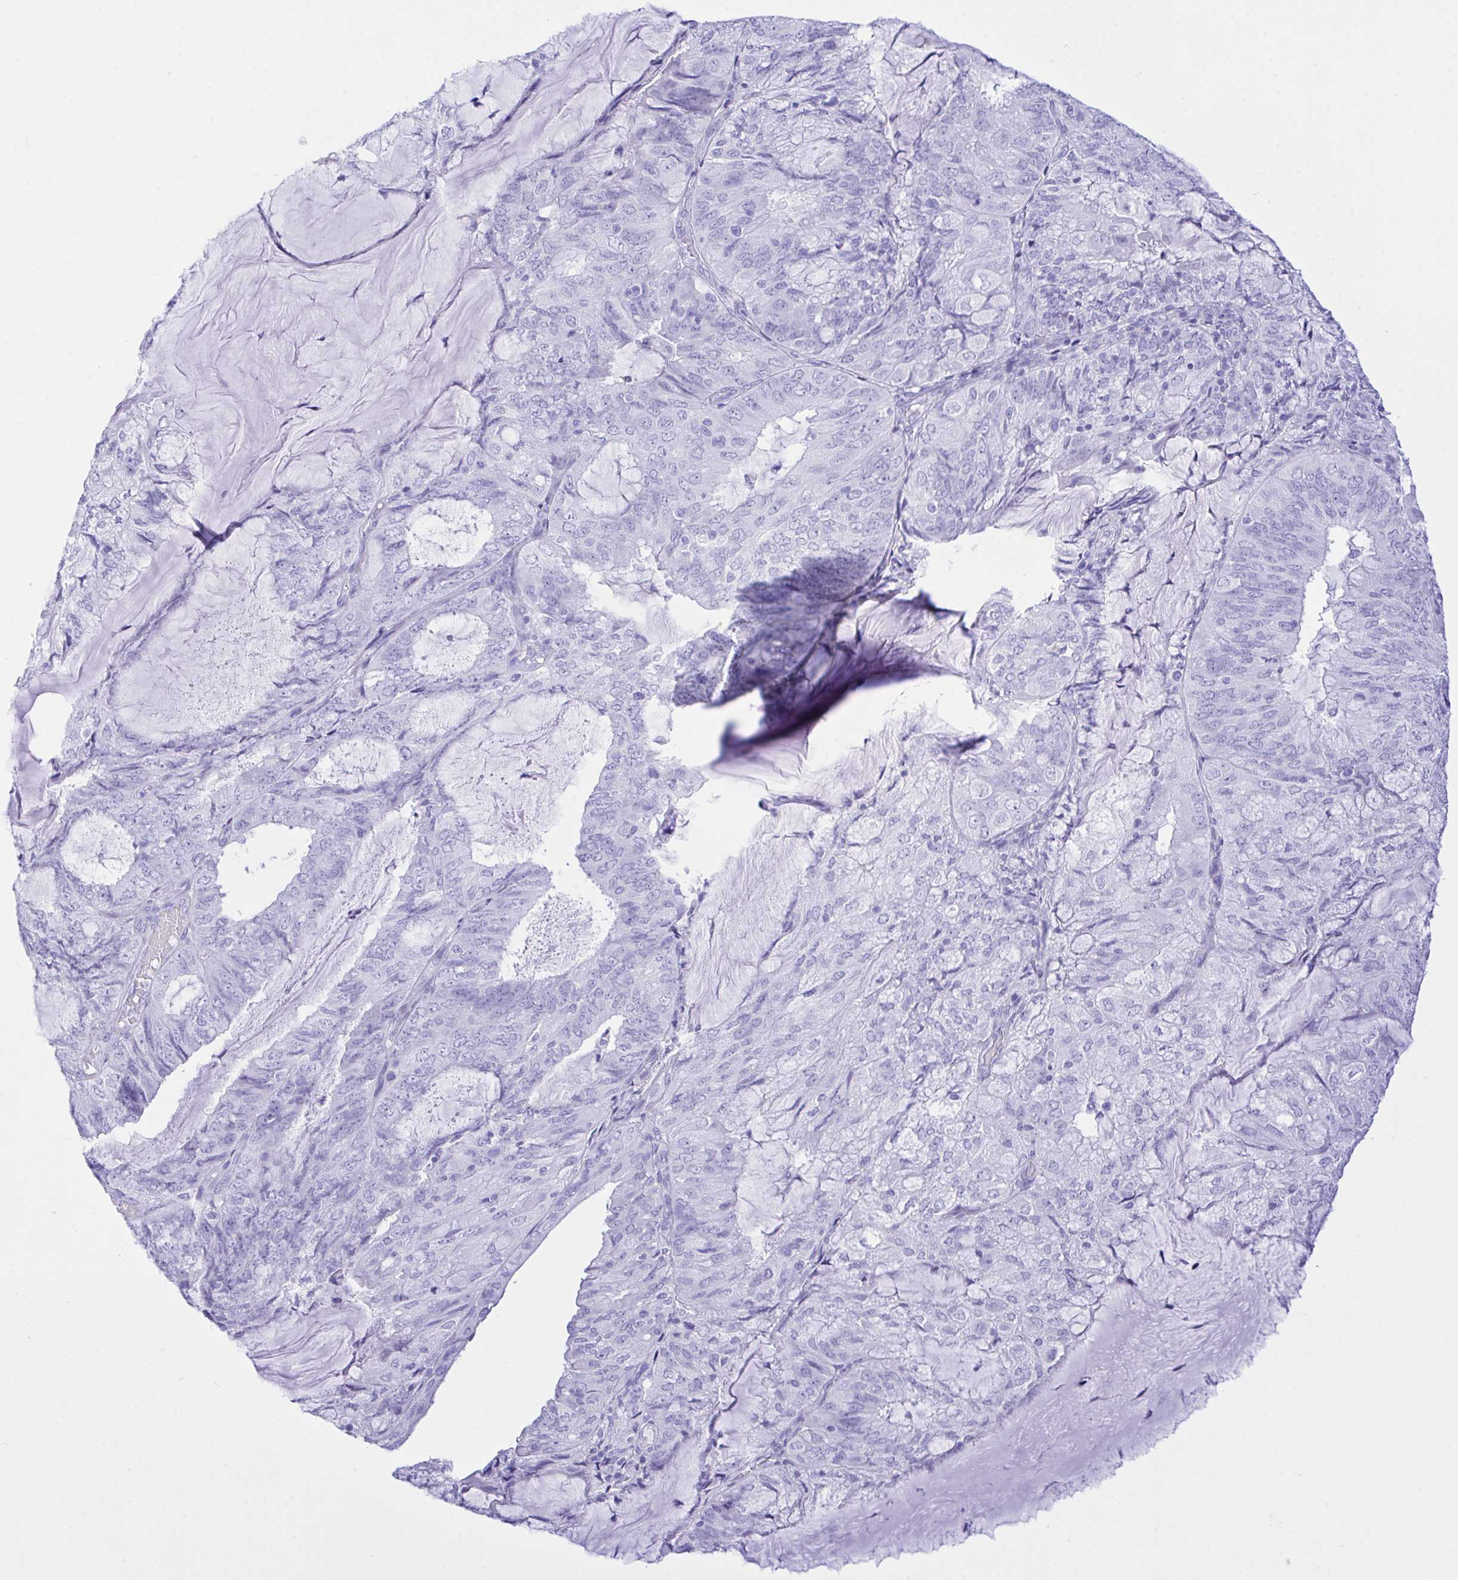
{"staining": {"intensity": "negative", "quantity": "none", "location": "none"}, "tissue": "endometrial cancer", "cell_type": "Tumor cells", "image_type": "cancer", "snomed": [{"axis": "morphology", "description": "Adenocarcinoma, NOS"}, {"axis": "topography", "description": "Endometrium"}], "caption": "Adenocarcinoma (endometrial) stained for a protein using immunohistochemistry (IHC) shows no expression tumor cells.", "gene": "SELENOV", "patient": {"sex": "female", "age": 81}}